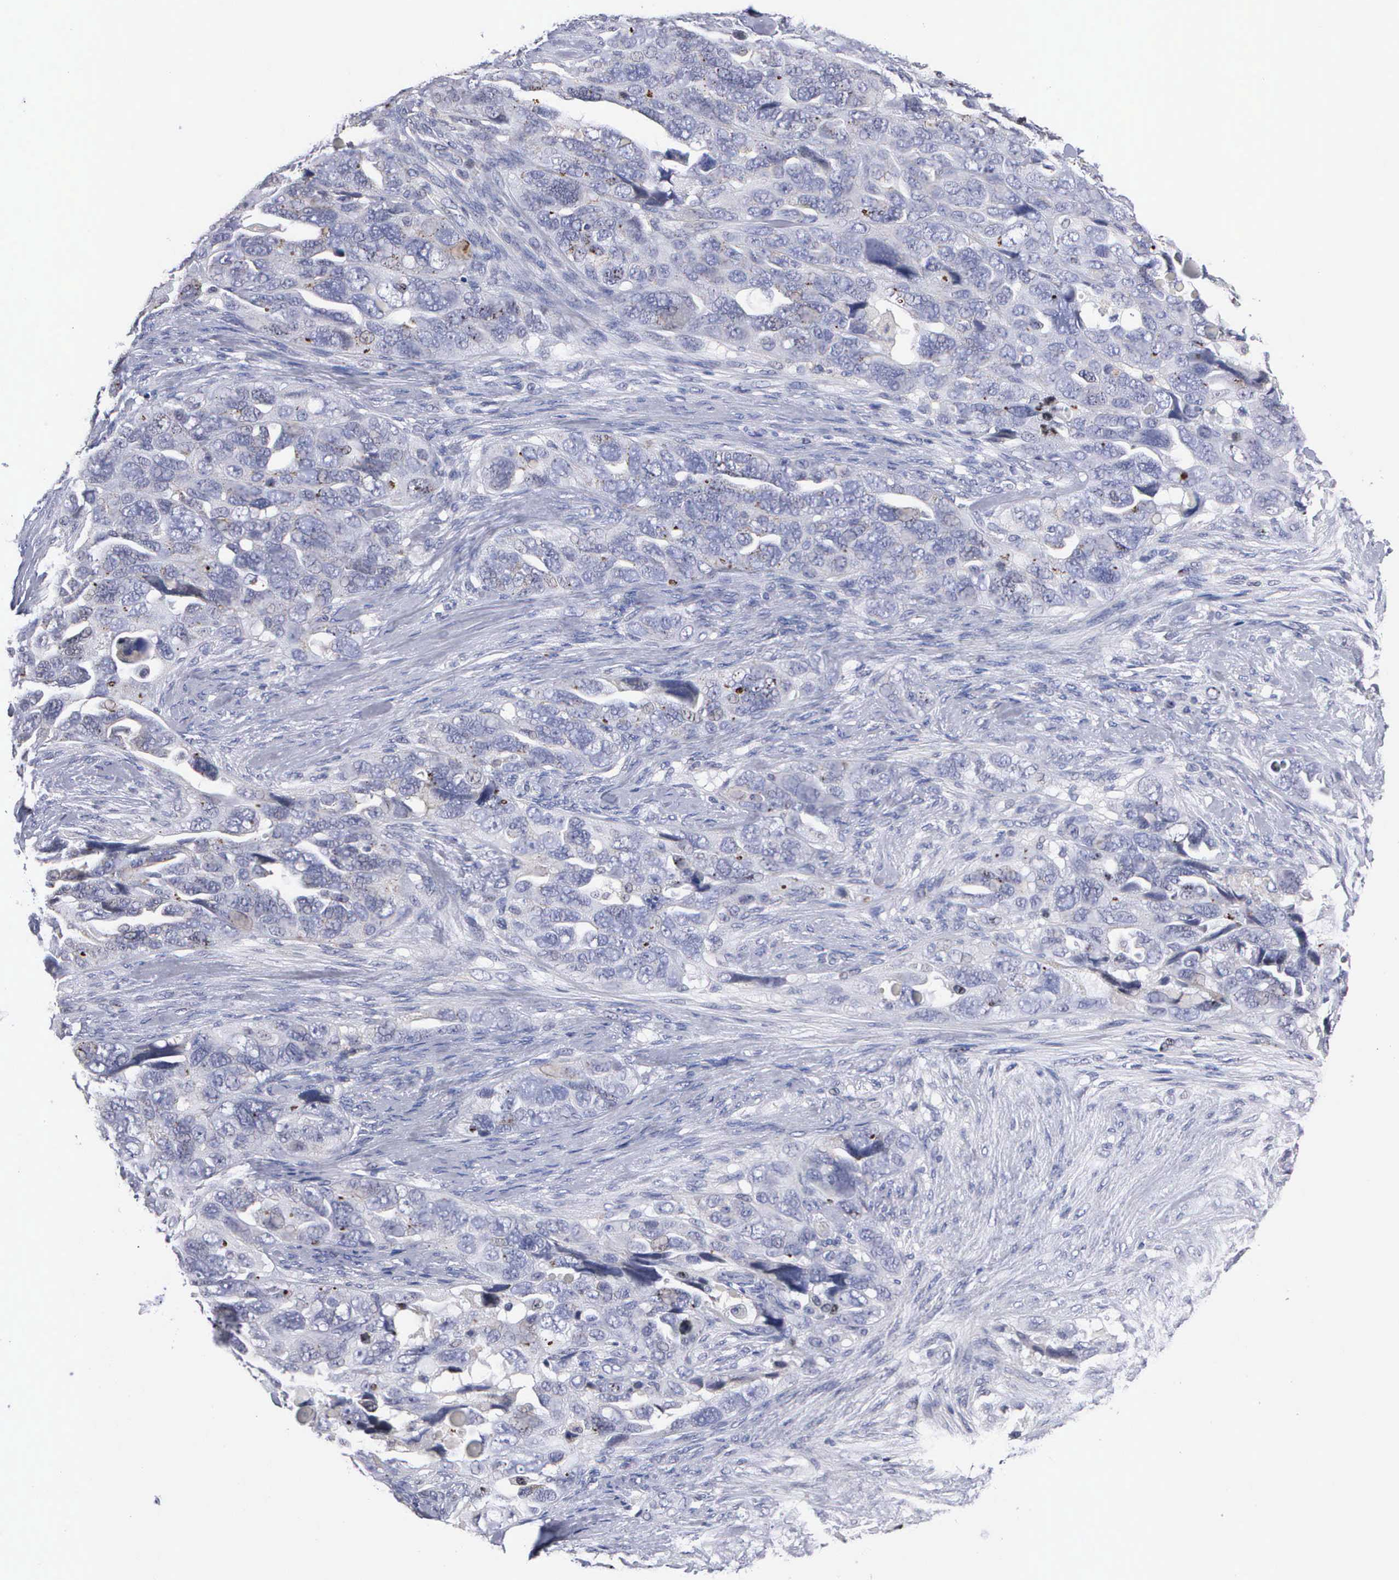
{"staining": {"intensity": "negative", "quantity": "none", "location": "none"}, "tissue": "ovarian cancer", "cell_type": "Tumor cells", "image_type": "cancer", "snomed": [{"axis": "morphology", "description": "Cystadenocarcinoma, serous, NOS"}, {"axis": "topography", "description": "Ovary"}], "caption": "Immunohistochemistry (IHC) histopathology image of human serous cystadenocarcinoma (ovarian) stained for a protein (brown), which demonstrates no staining in tumor cells.", "gene": "KDM6A", "patient": {"sex": "female", "age": 63}}